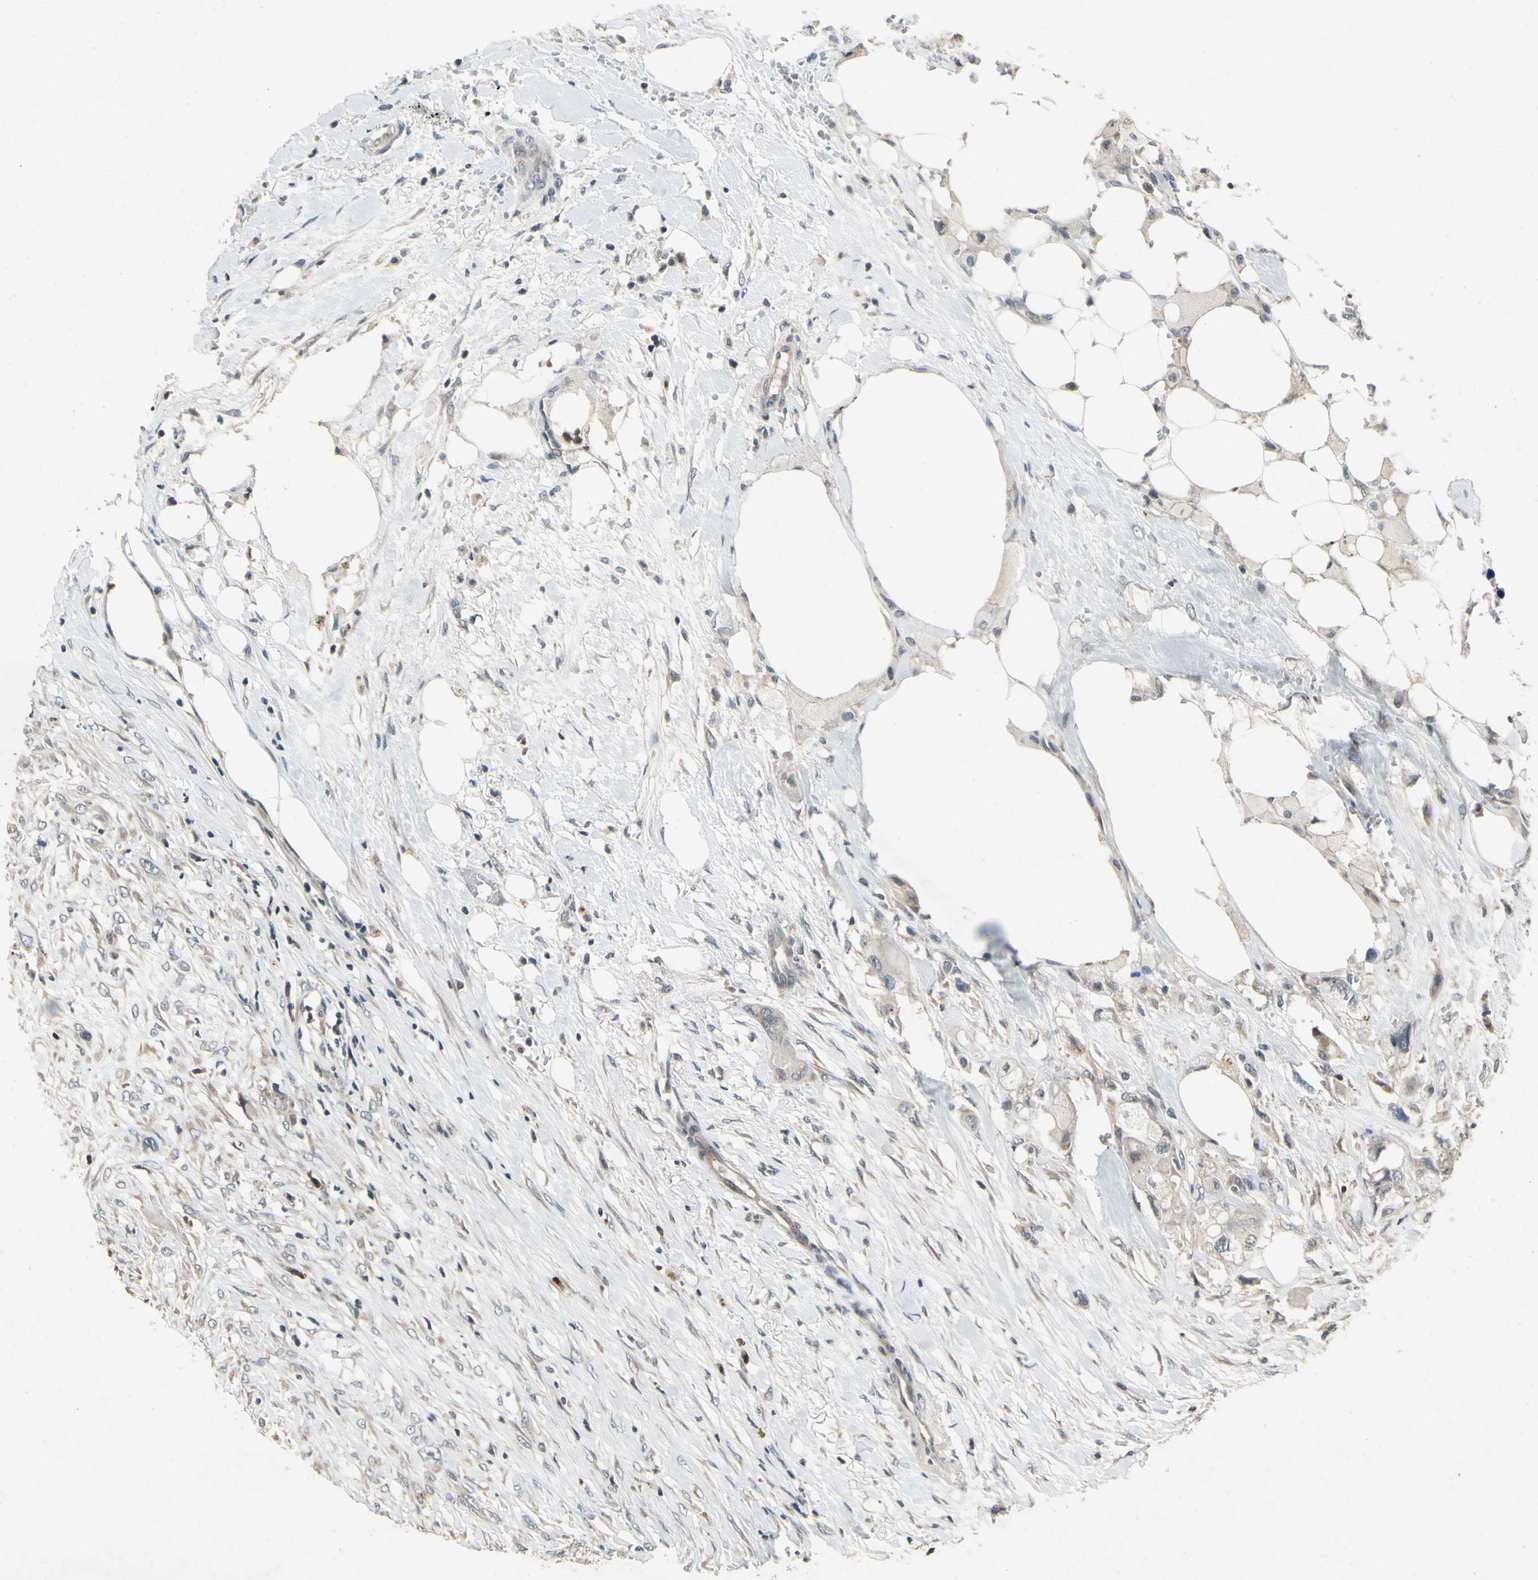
{"staining": {"intensity": "weak", "quantity": "25%-75%", "location": "cytoplasmic/membranous"}, "tissue": "colorectal cancer", "cell_type": "Tumor cells", "image_type": "cancer", "snomed": [{"axis": "morphology", "description": "Adenocarcinoma, NOS"}, {"axis": "topography", "description": "Colon"}], "caption": "Approximately 25%-75% of tumor cells in colorectal cancer reveal weak cytoplasmic/membranous protein positivity as visualized by brown immunohistochemical staining.", "gene": "DPY19L3", "patient": {"sex": "female", "age": 57}}